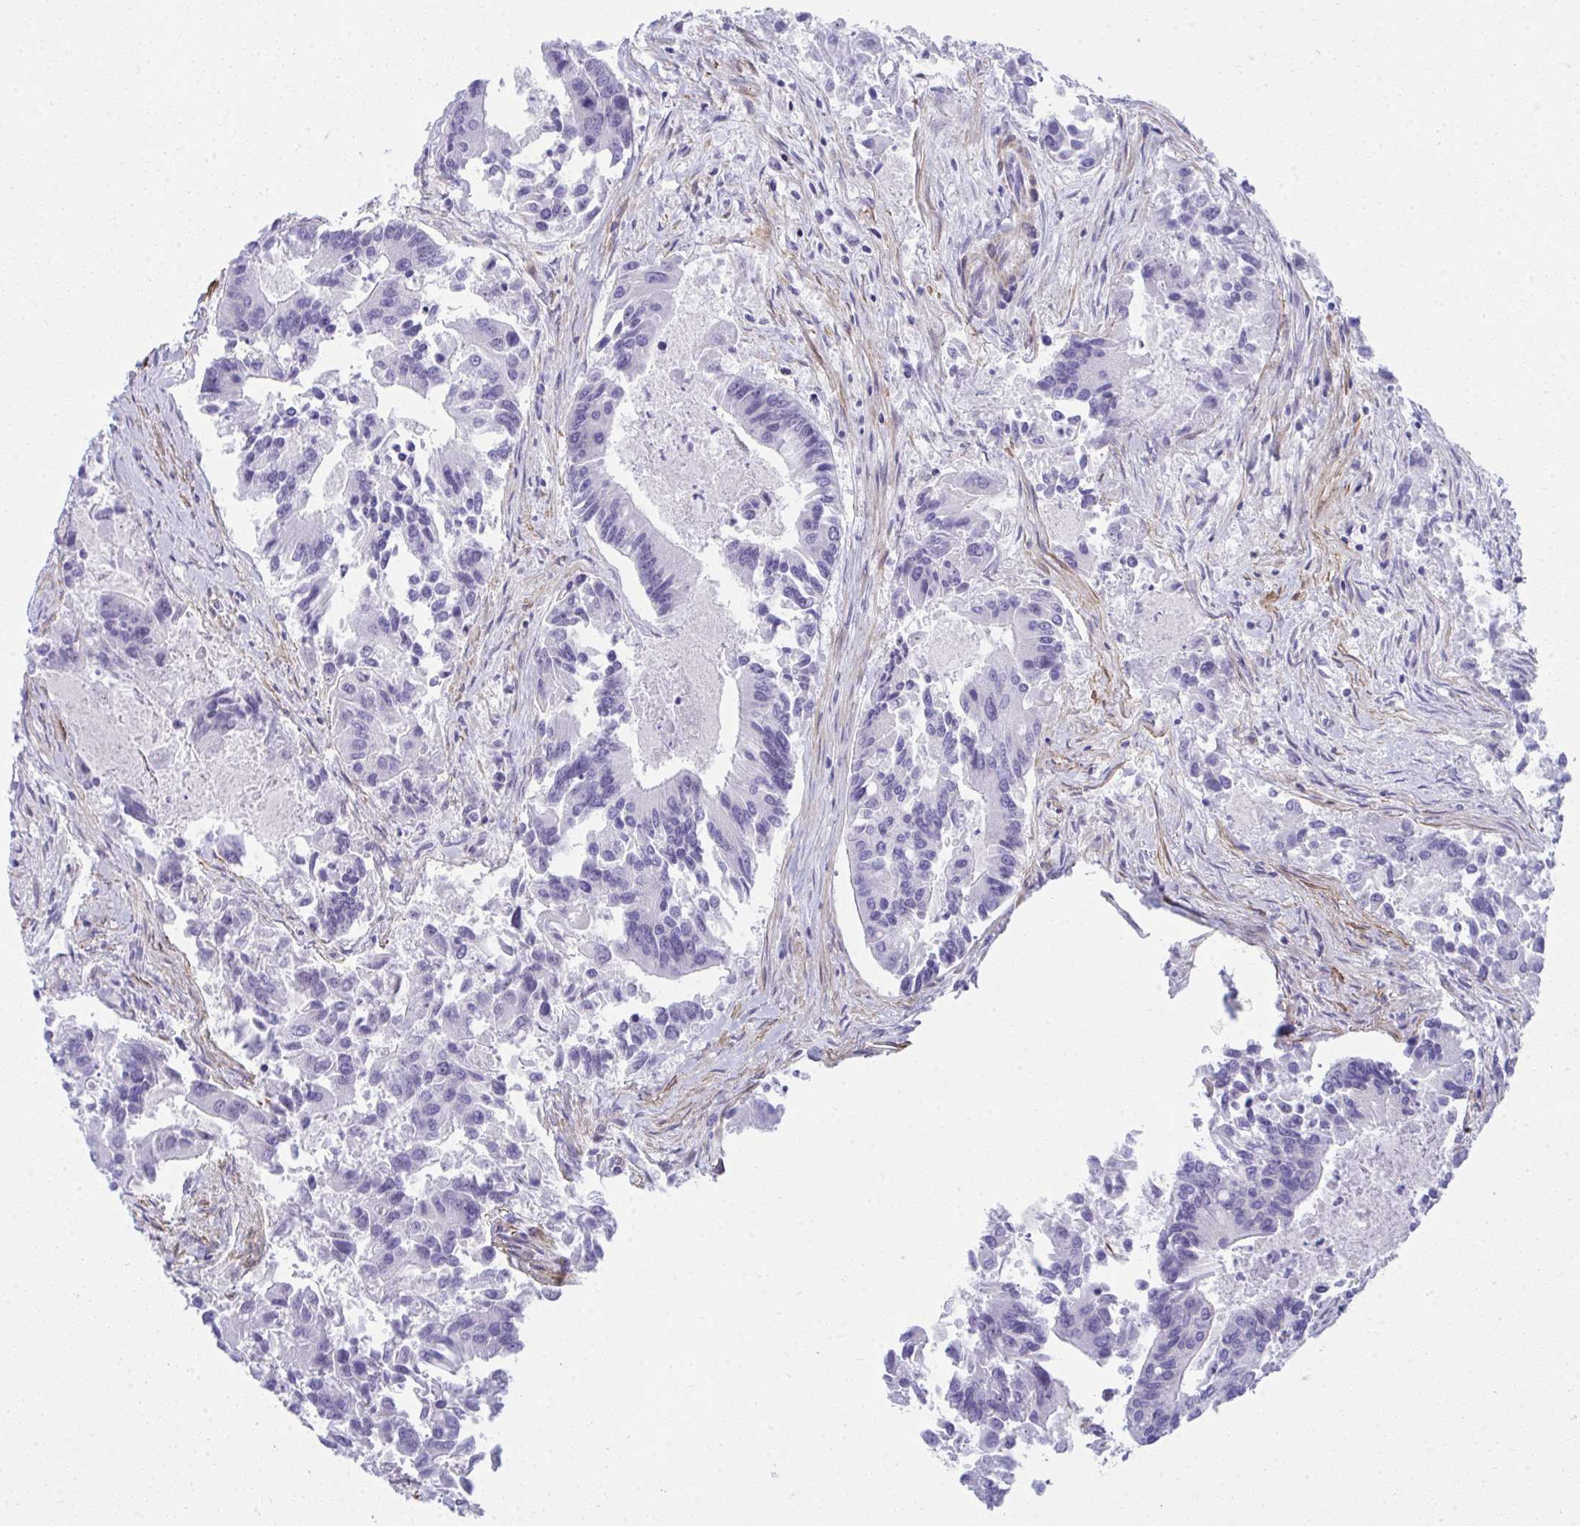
{"staining": {"intensity": "negative", "quantity": "none", "location": "none"}, "tissue": "colorectal cancer", "cell_type": "Tumor cells", "image_type": "cancer", "snomed": [{"axis": "morphology", "description": "Adenocarcinoma, NOS"}, {"axis": "topography", "description": "Colon"}], "caption": "An image of human colorectal adenocarcinoma is negative for staining in tumor cells.", "gene": "PUS7L", "patient": {"sex": "female", "age": 67}}